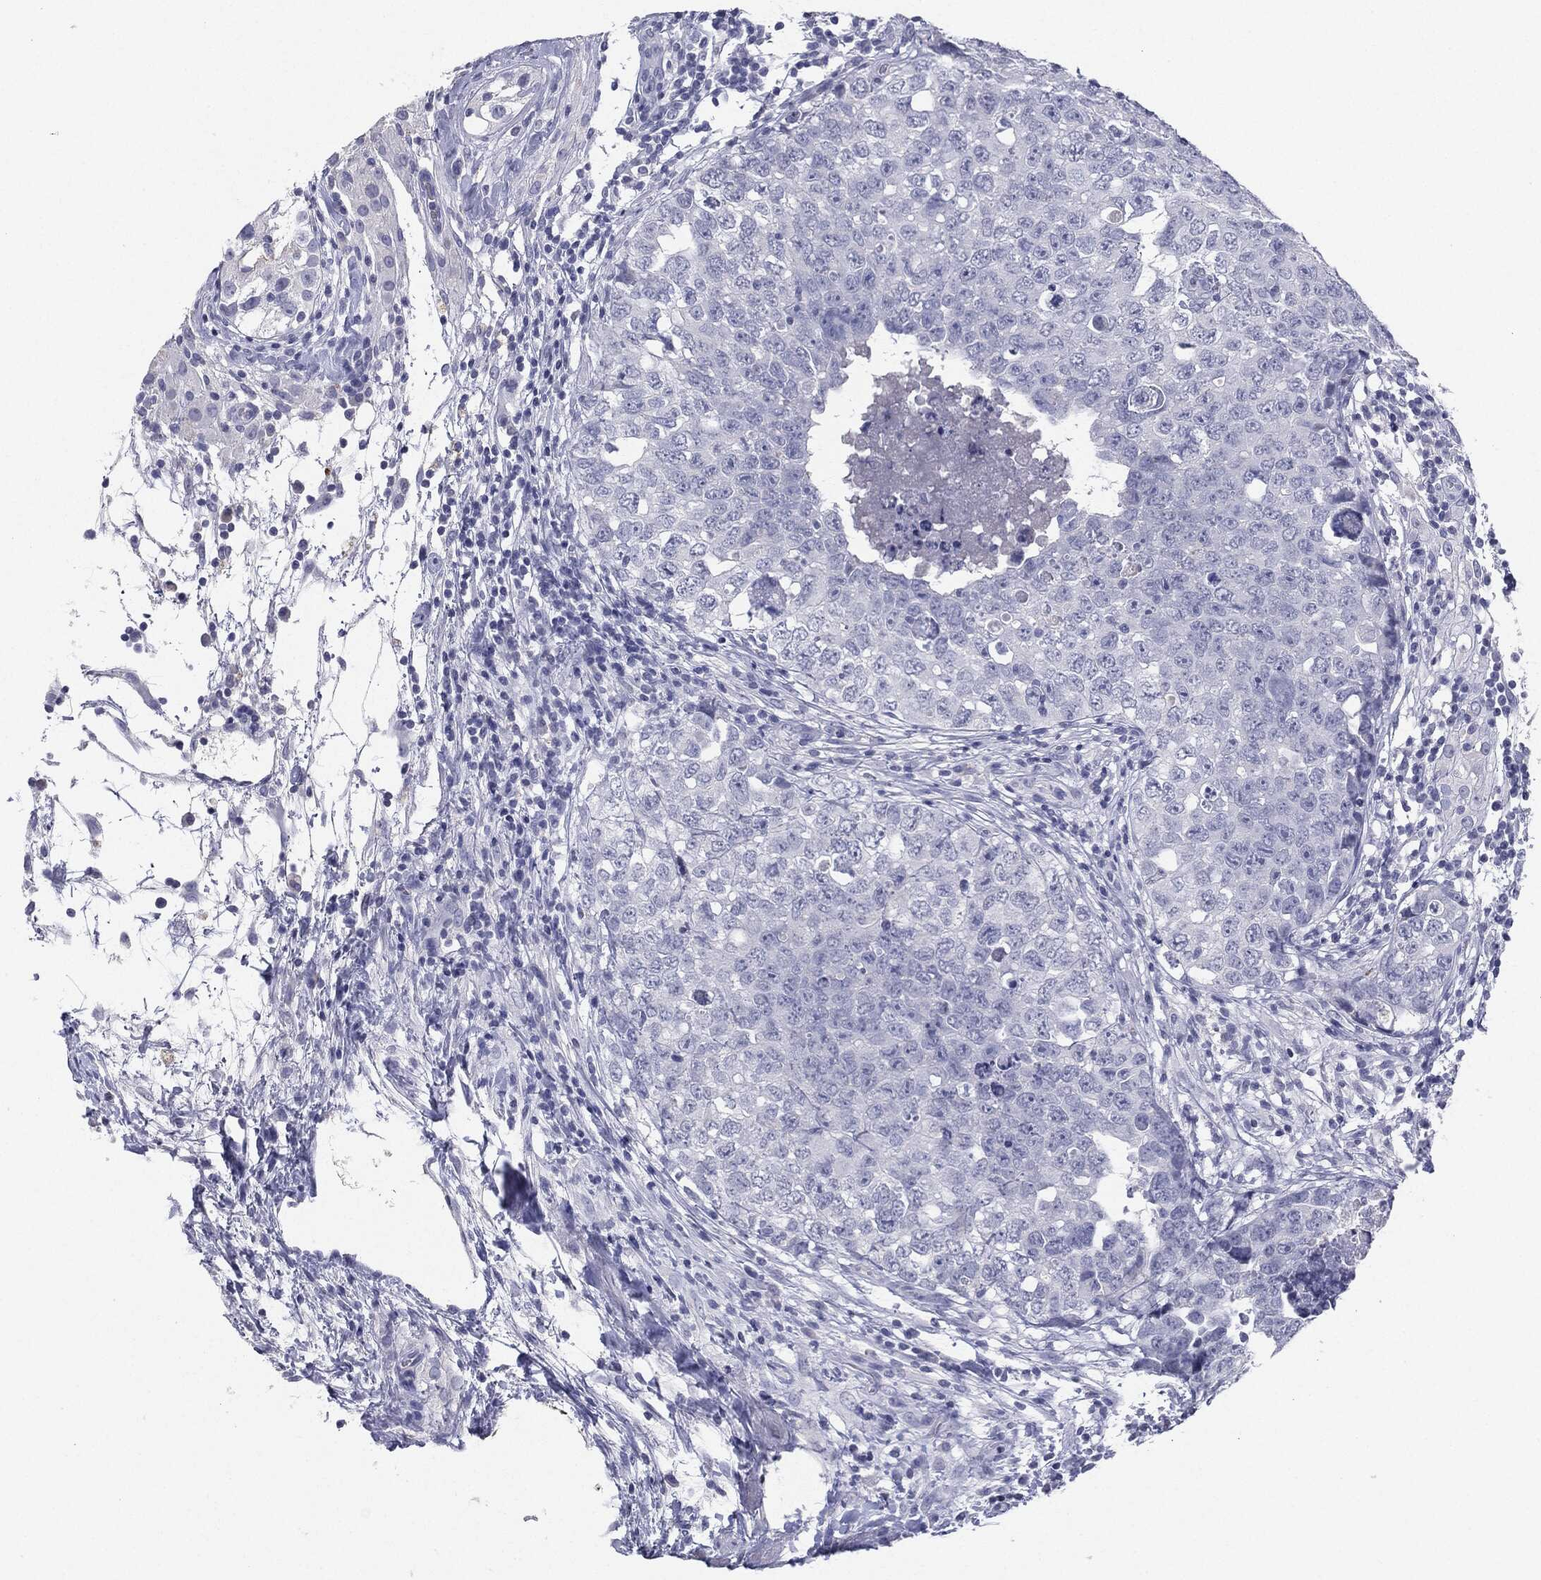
{"staining": {"intensity": "negative", "quantity": "none", "location": "none"}, "tissue": "testis cancer", "cell_type": "Tumor cells", "image_type": "cancer", "snomed": [{"axis": "morphology", "description": "Seminoma, NOS"}, {"axis": "topography", "description": "Testis"}], "caption": "An immunohistochemistry micrograph of seminoma (testis) is shown. There is no staining in tumor cells of seminoma (testis).", "gene": "SERPINB4", "patient": {"sex": "male", "age": 34}}